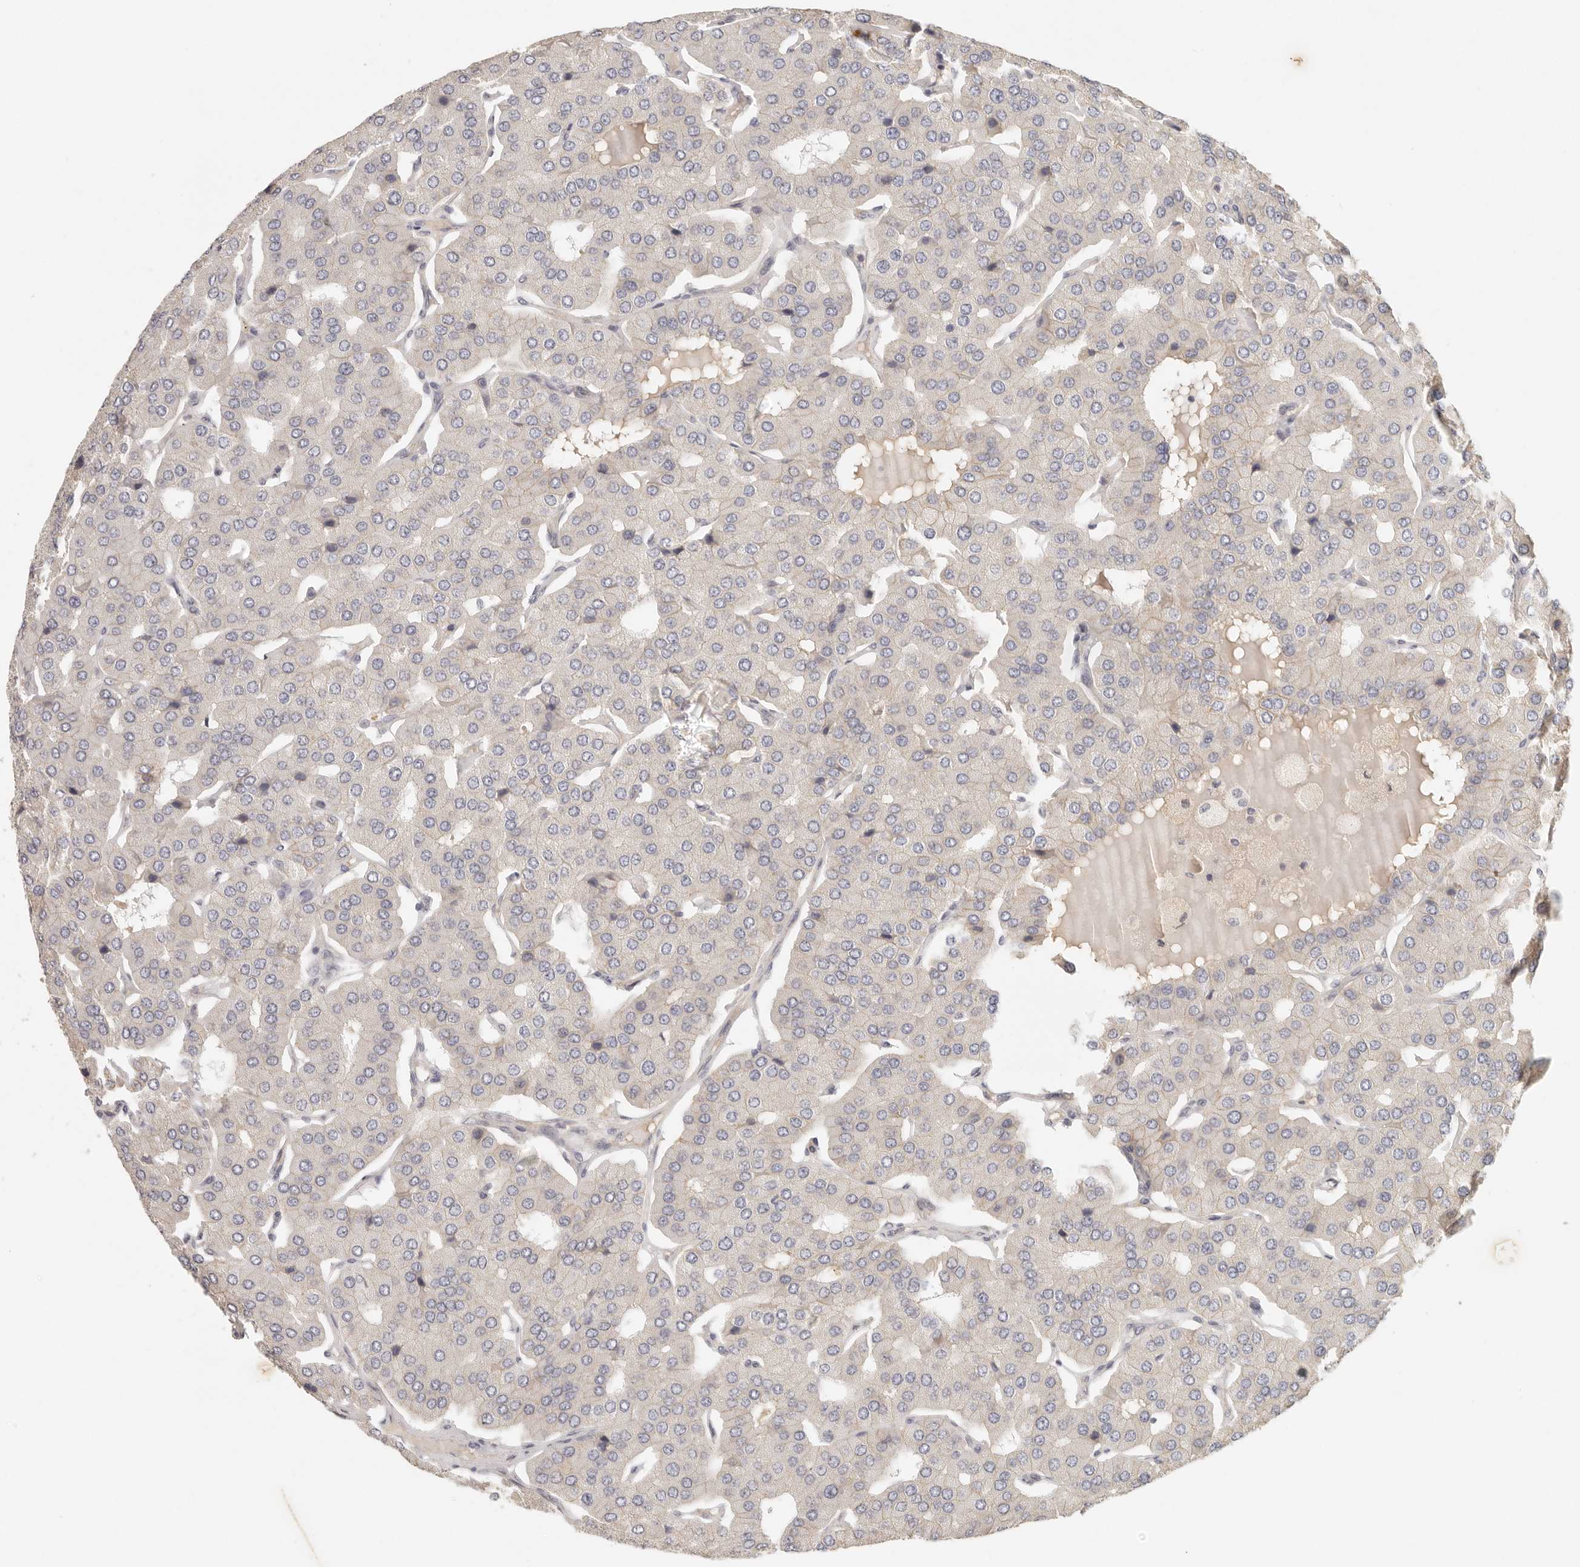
{"staining": {"intensity": "moderate", "quantity": "25%-75%", "location": "cytoplasmic/membranous"}, "tissue": "parathyroid gland", "cell_type": "Glandular cells", "image_type": "normal", "snomed": [{"axis": "morphology", "description": "Normal tissue, NOS"}, {"axis": "morphology", "description": "Adenoma, NOS"}, {"axis": "topography", "description": "Parathyroid gland"}], "caption": "A micrograph of human parathyroid gland stained for a protein demonstrates moderate cytoplasmic/membranous brown staining in glandular cells. (Brightfield microscopy of DAB IHC at high magnification).", "gene": "ANXA9", "patient": {"sex": "female", "age": 86}}